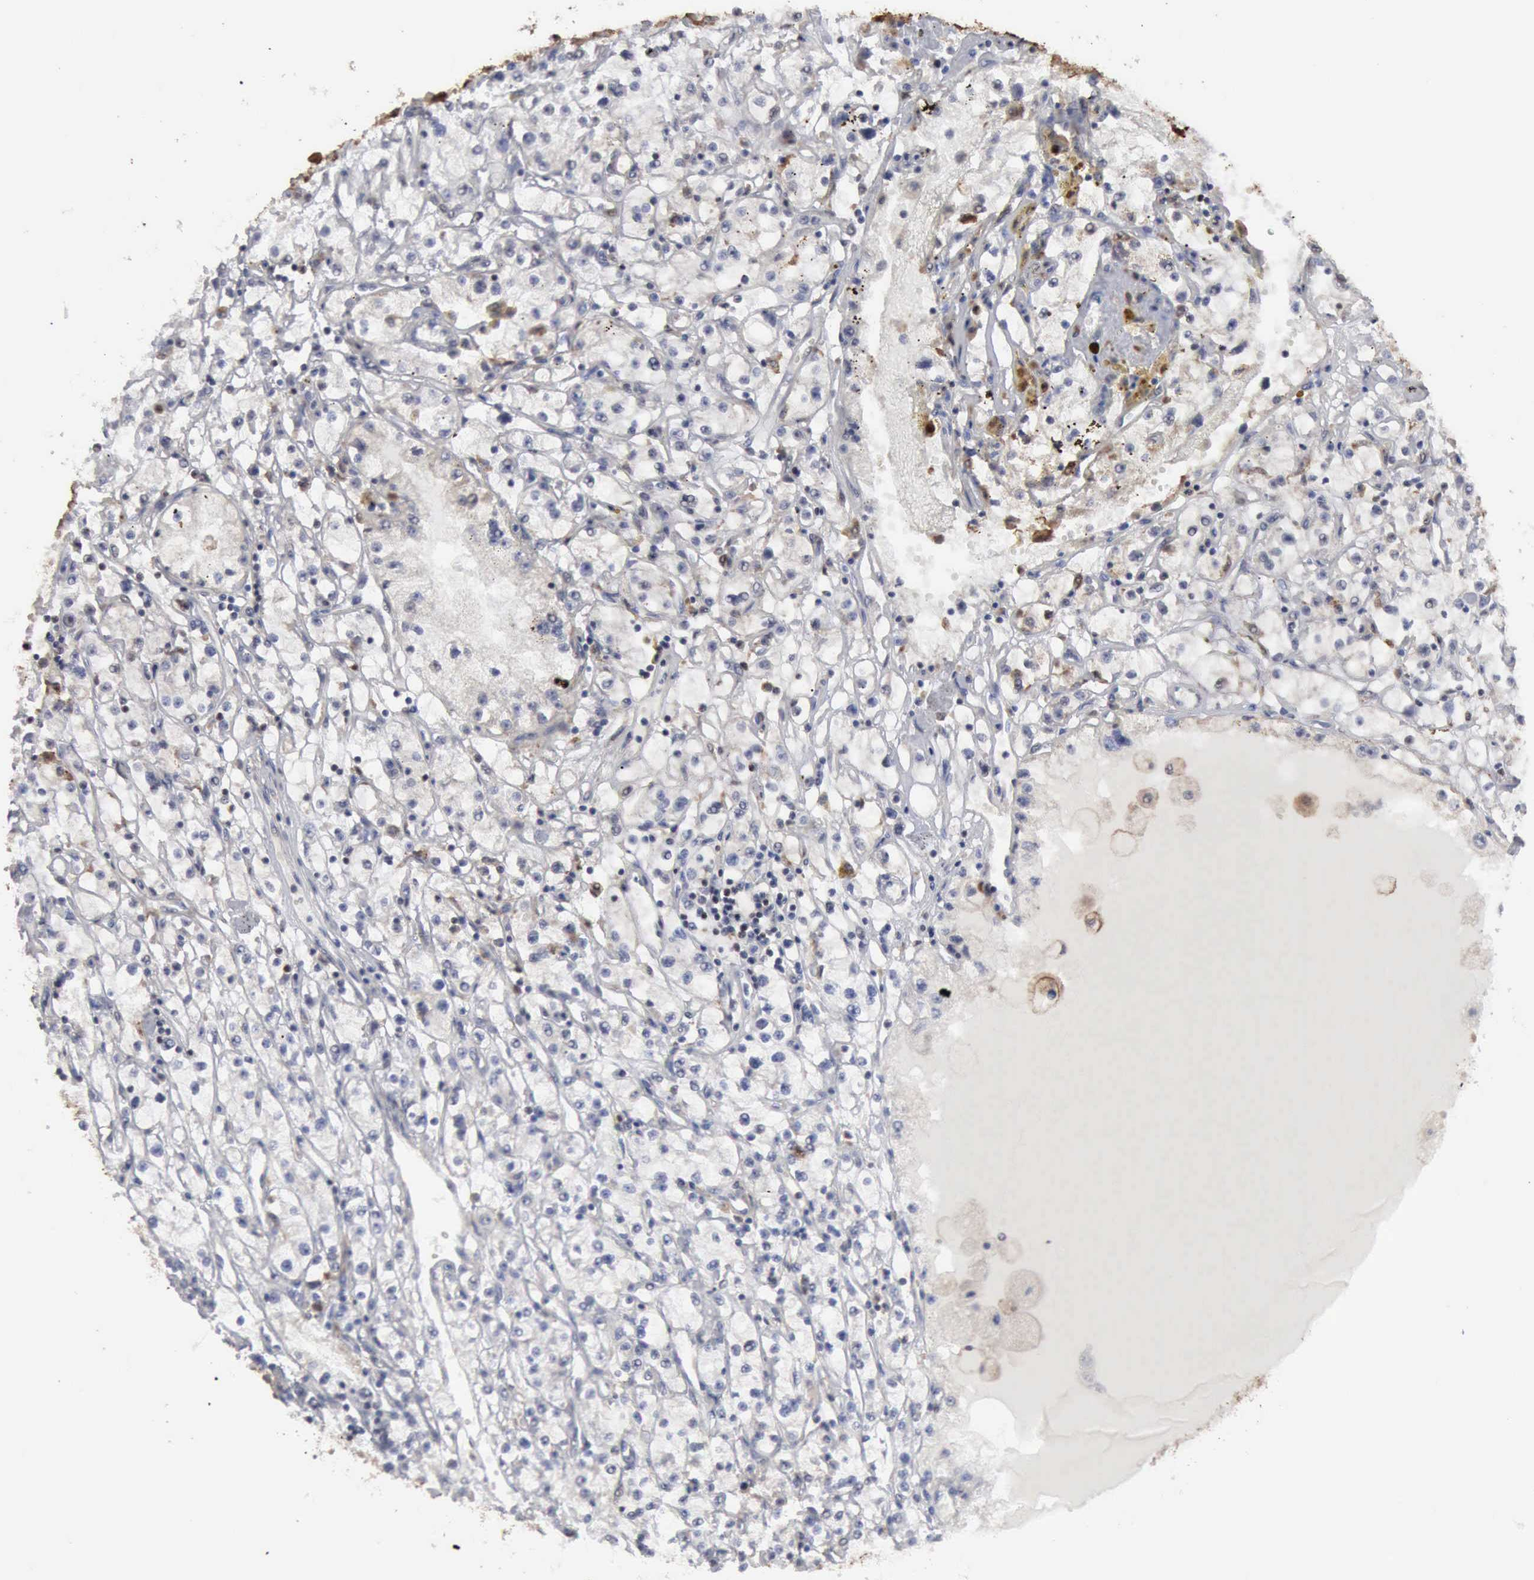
{"staining": {"intensity": "negative", "quantity": "none", "location": "none"}, "tissue": "renal cancer", "cell_type": "Tumor cells", "image_type": "cancer", "snomed": [{"axis": "morphology", "description": "Adenocarcinoma, NOS"}, {"axis": "topography", "description": "Kidney"}], "caption": "IHC photomicrograph of human adenocarcinoma (renal) stained for a protein (brown), which shows no positivity in tumor cells. (Stains: DAB immunohistochemistry with hematoxylin counter stain, Microscopy: brightfield microscopy at high magnification).", "gene": "STAT1", "patient": {"sex": "male", "age": 56}}